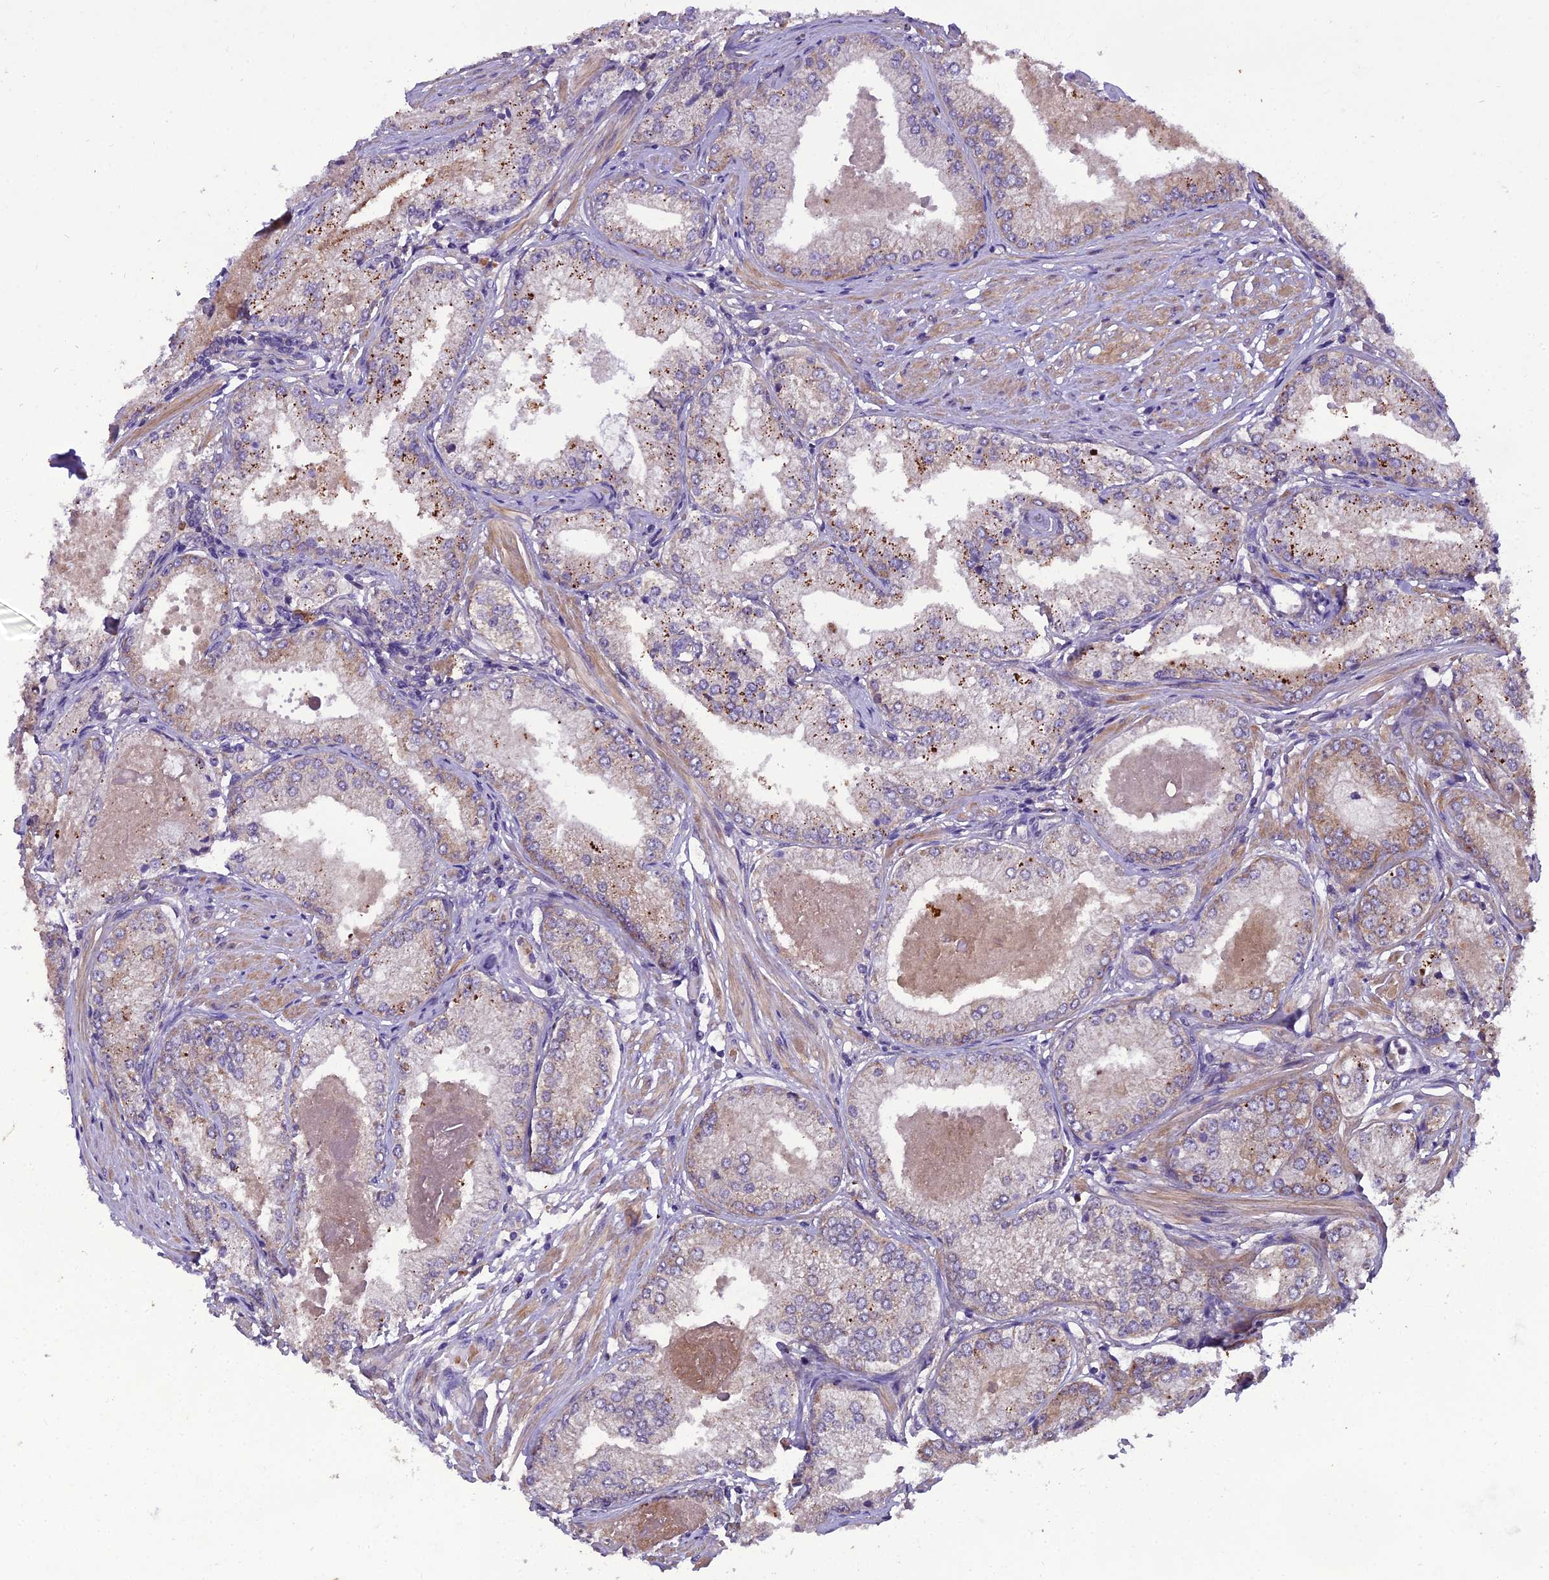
{"staining": {"intensity": "moderate", "quantity": "<25%", "location": "cytoplasmic/membranous"}, "tissue": "prostate cancer", "cell_type": "Tumor cells", "image_type": "cancer", "snomed": [{"axis": "morphology", "description": "Adenocarcinoma, Low grade"}, {"axis": "topography", "description": "Prostate"}], "caption": "The immunohistochemical stain labels moderate cytoplasmic/membranous positivity in tumor cells of low-grade adenocarcinoma (prostate) tissue. (DAB (3,3'-diaminobenzidine) IHC with brightfield microscopy, high magnification).", "gene": "CENPL", "patient": {"sex": "male", "age": 68}}